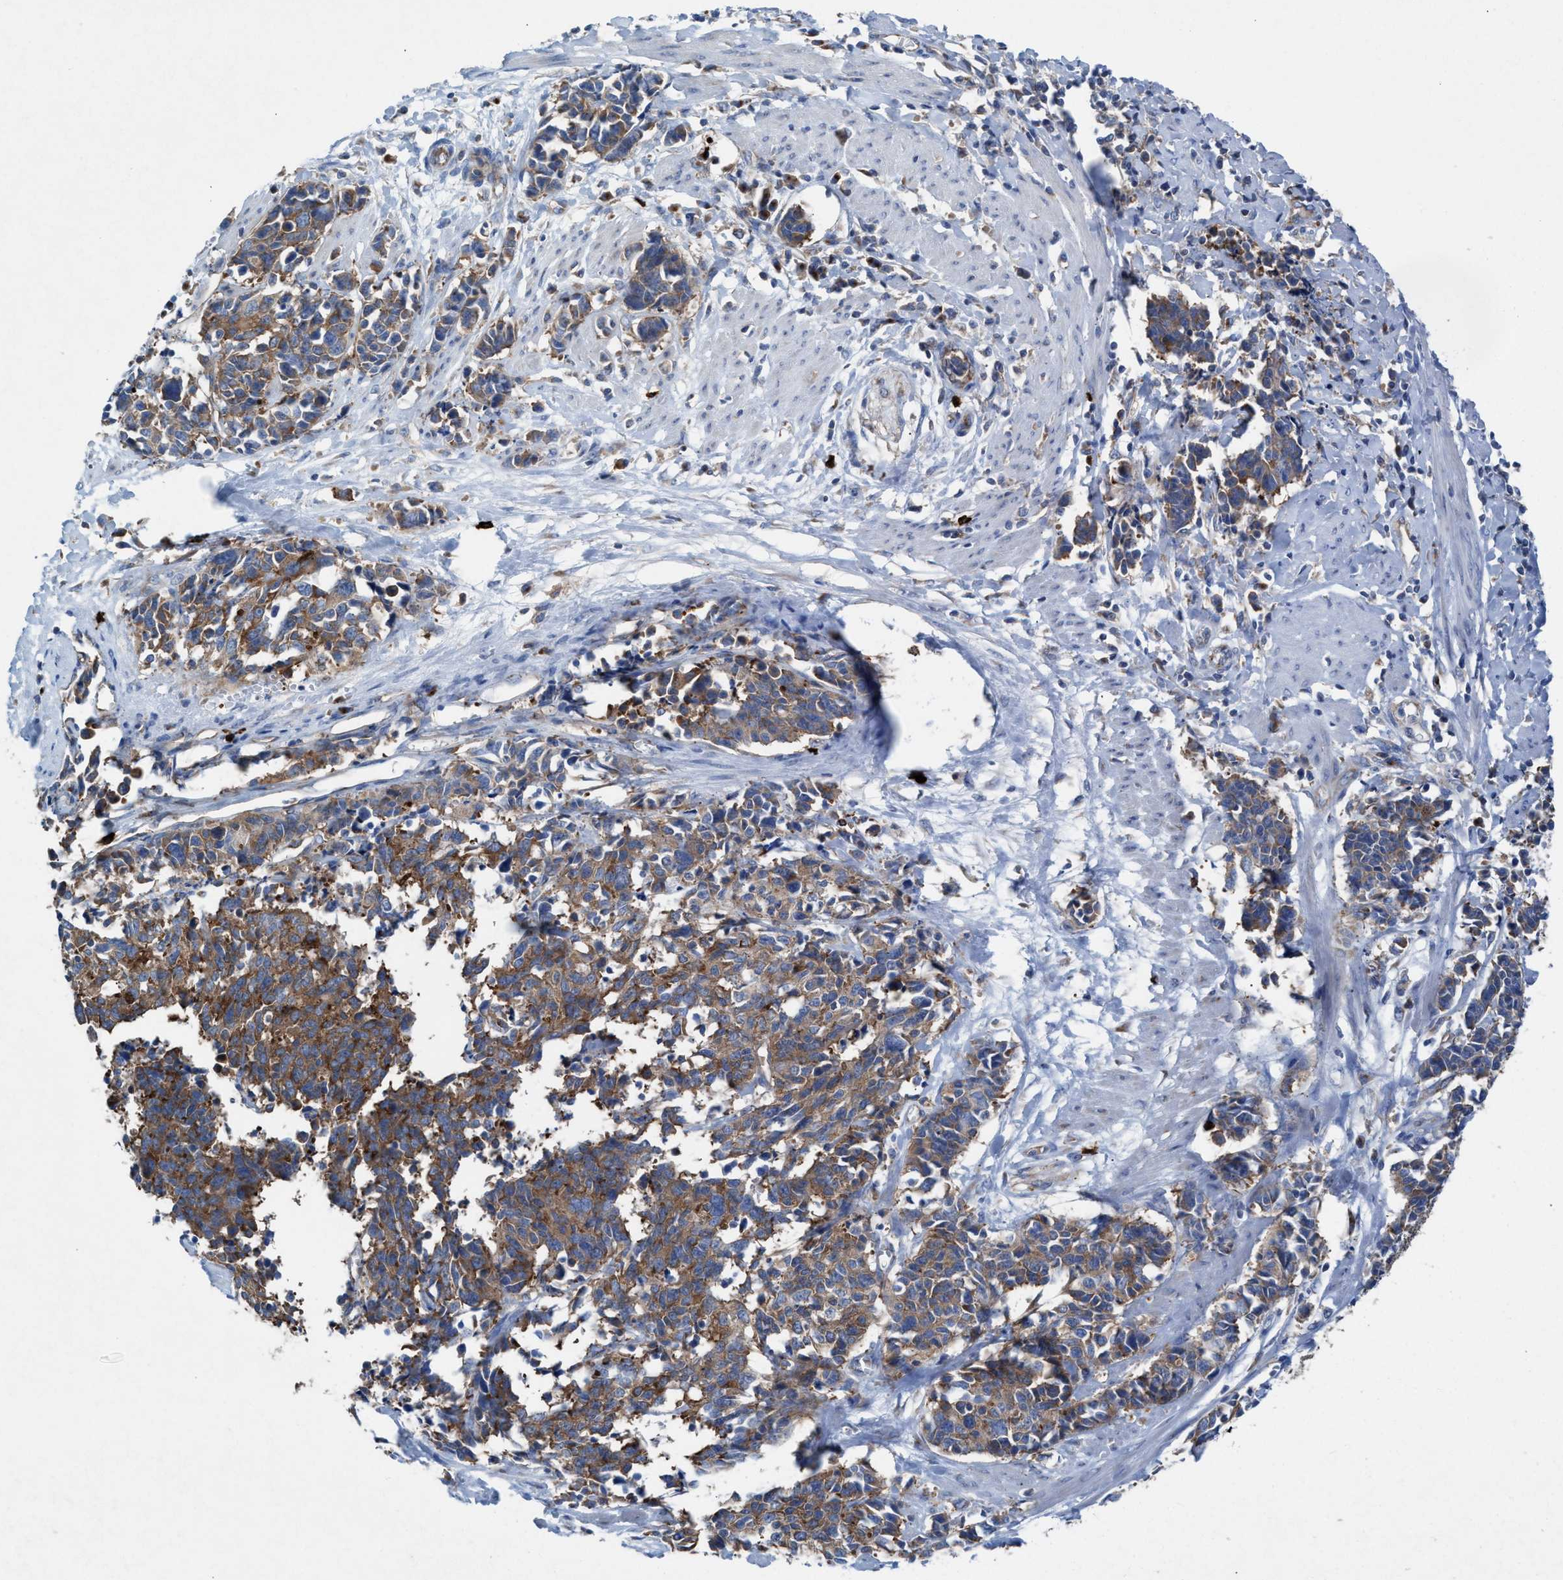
{"staining": {"intensity": "moderate", "quantity": ">75%", "location": "cytoplasmic/membranous"}, "tissue": "cervical cancer", "cell_type": "Tumor cells", "image_type": "cancer", "snomed": [{"axis": "morphology", "description": "Squamous cell carcinoma, NOS"}, {"axis": "topography", "description": "Cervix"}], "caption": "Immunohistochemistry (DAB (3,3'-diaminobenzidine)) staining of human cervical squamous cell carcinoma shows moderate cytoplasmic/membranous protein expression in approximately >75% of tumor cells.", "gene": "NYAP1", "patient": {"sex": "female", "age": 35}}